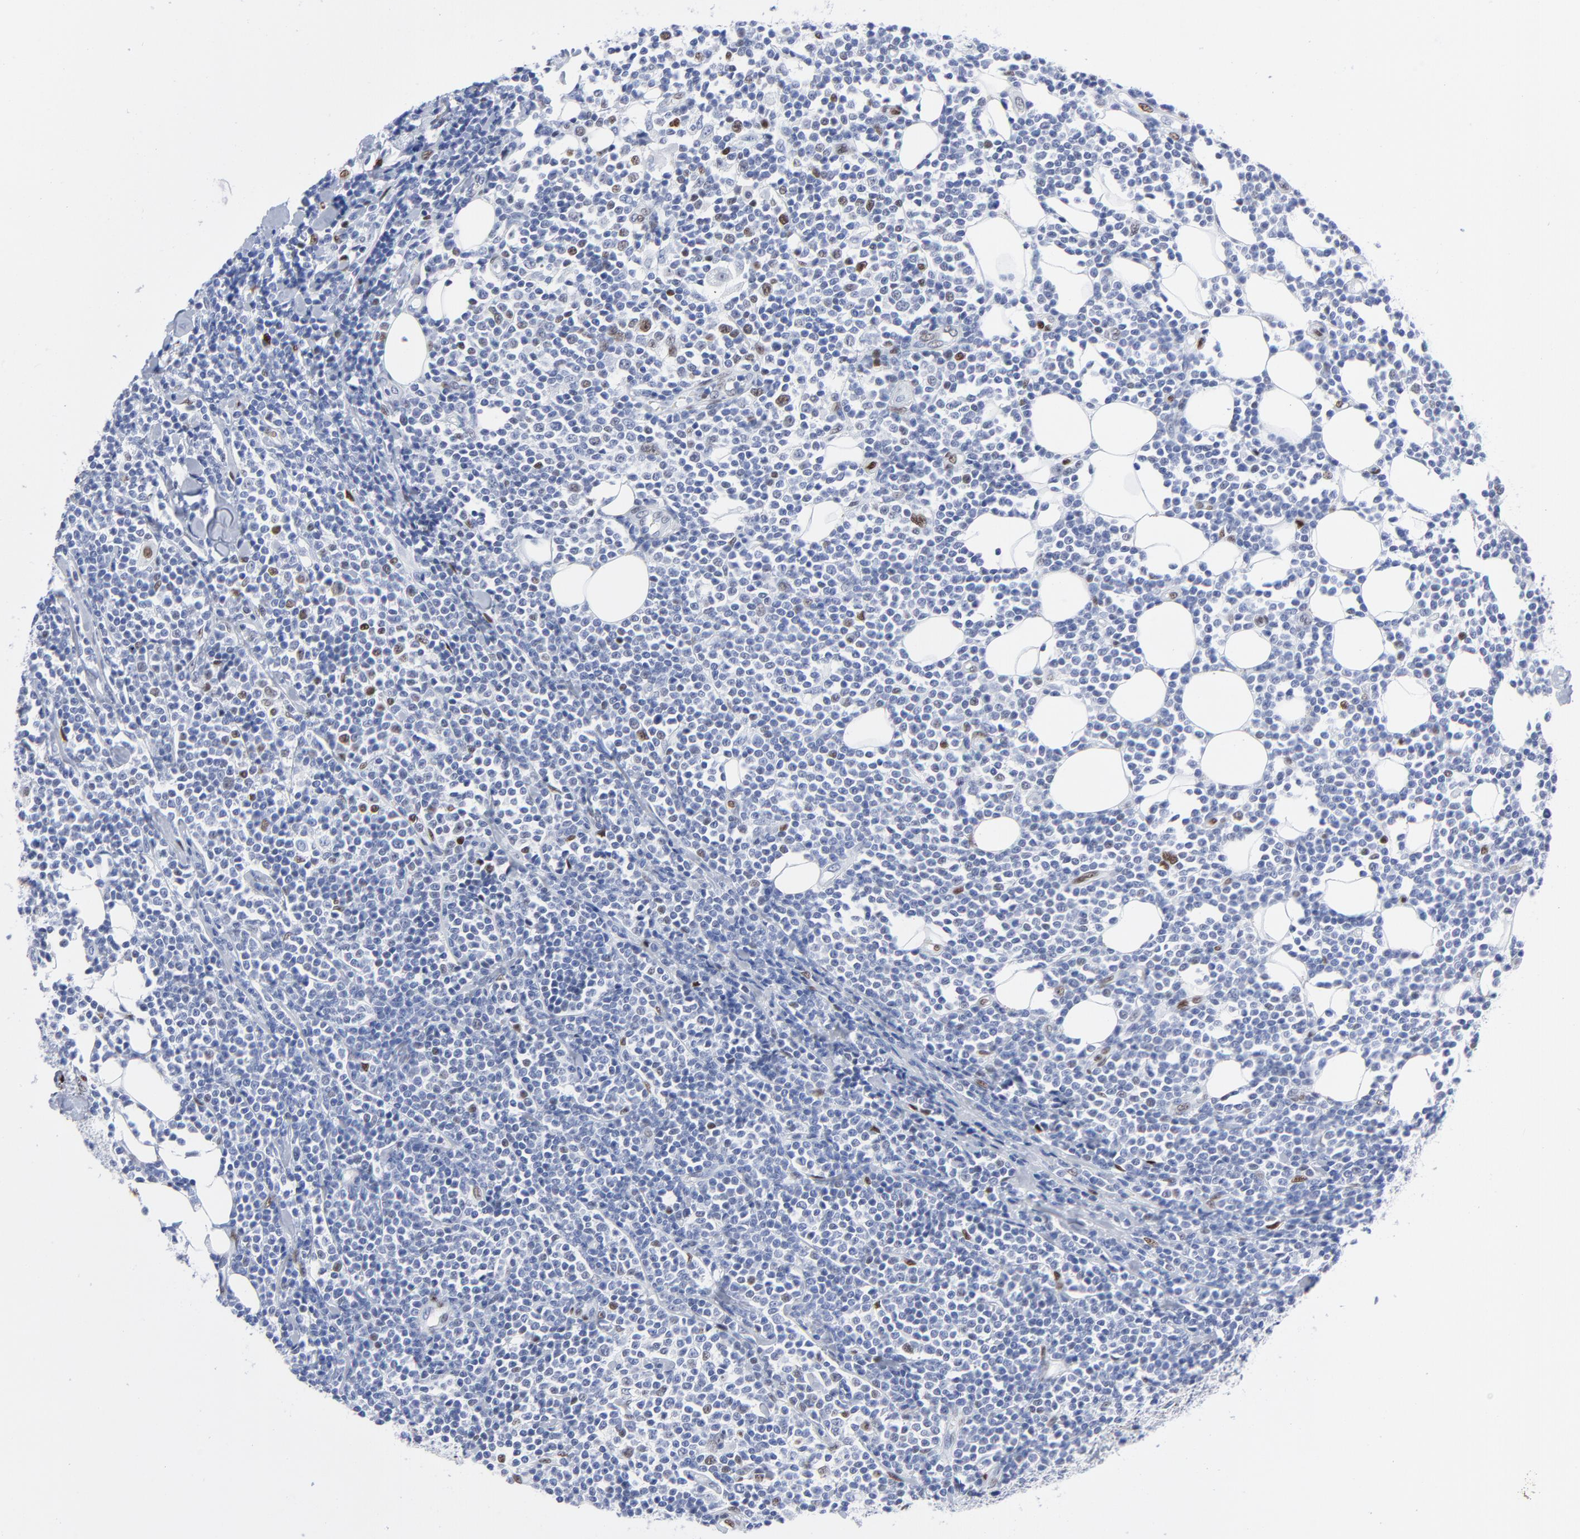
{"staining": {"intensity": "moderate", "quantity": "<25%", "location": "nuclear"}, "tissue": "lymphoma", "cell_type": "Tumor cells", "image_type": "cancer", "snomed": [{"axis": "morphology", "description": "Malignant lymphoma, non-Hodgkin's type, Low grade"}, {"axis": "topography", "description": "Soft tissue"}], "caption": "Immunohistochemical staining of human low-grade malignant lymphoma, non-Hodgkin's type reveals low levels of moderate nuclear protein staining in approximately <25% of tumor cells.", "gene": "JUN", "patient": {"sex": "male", "age": 92}}